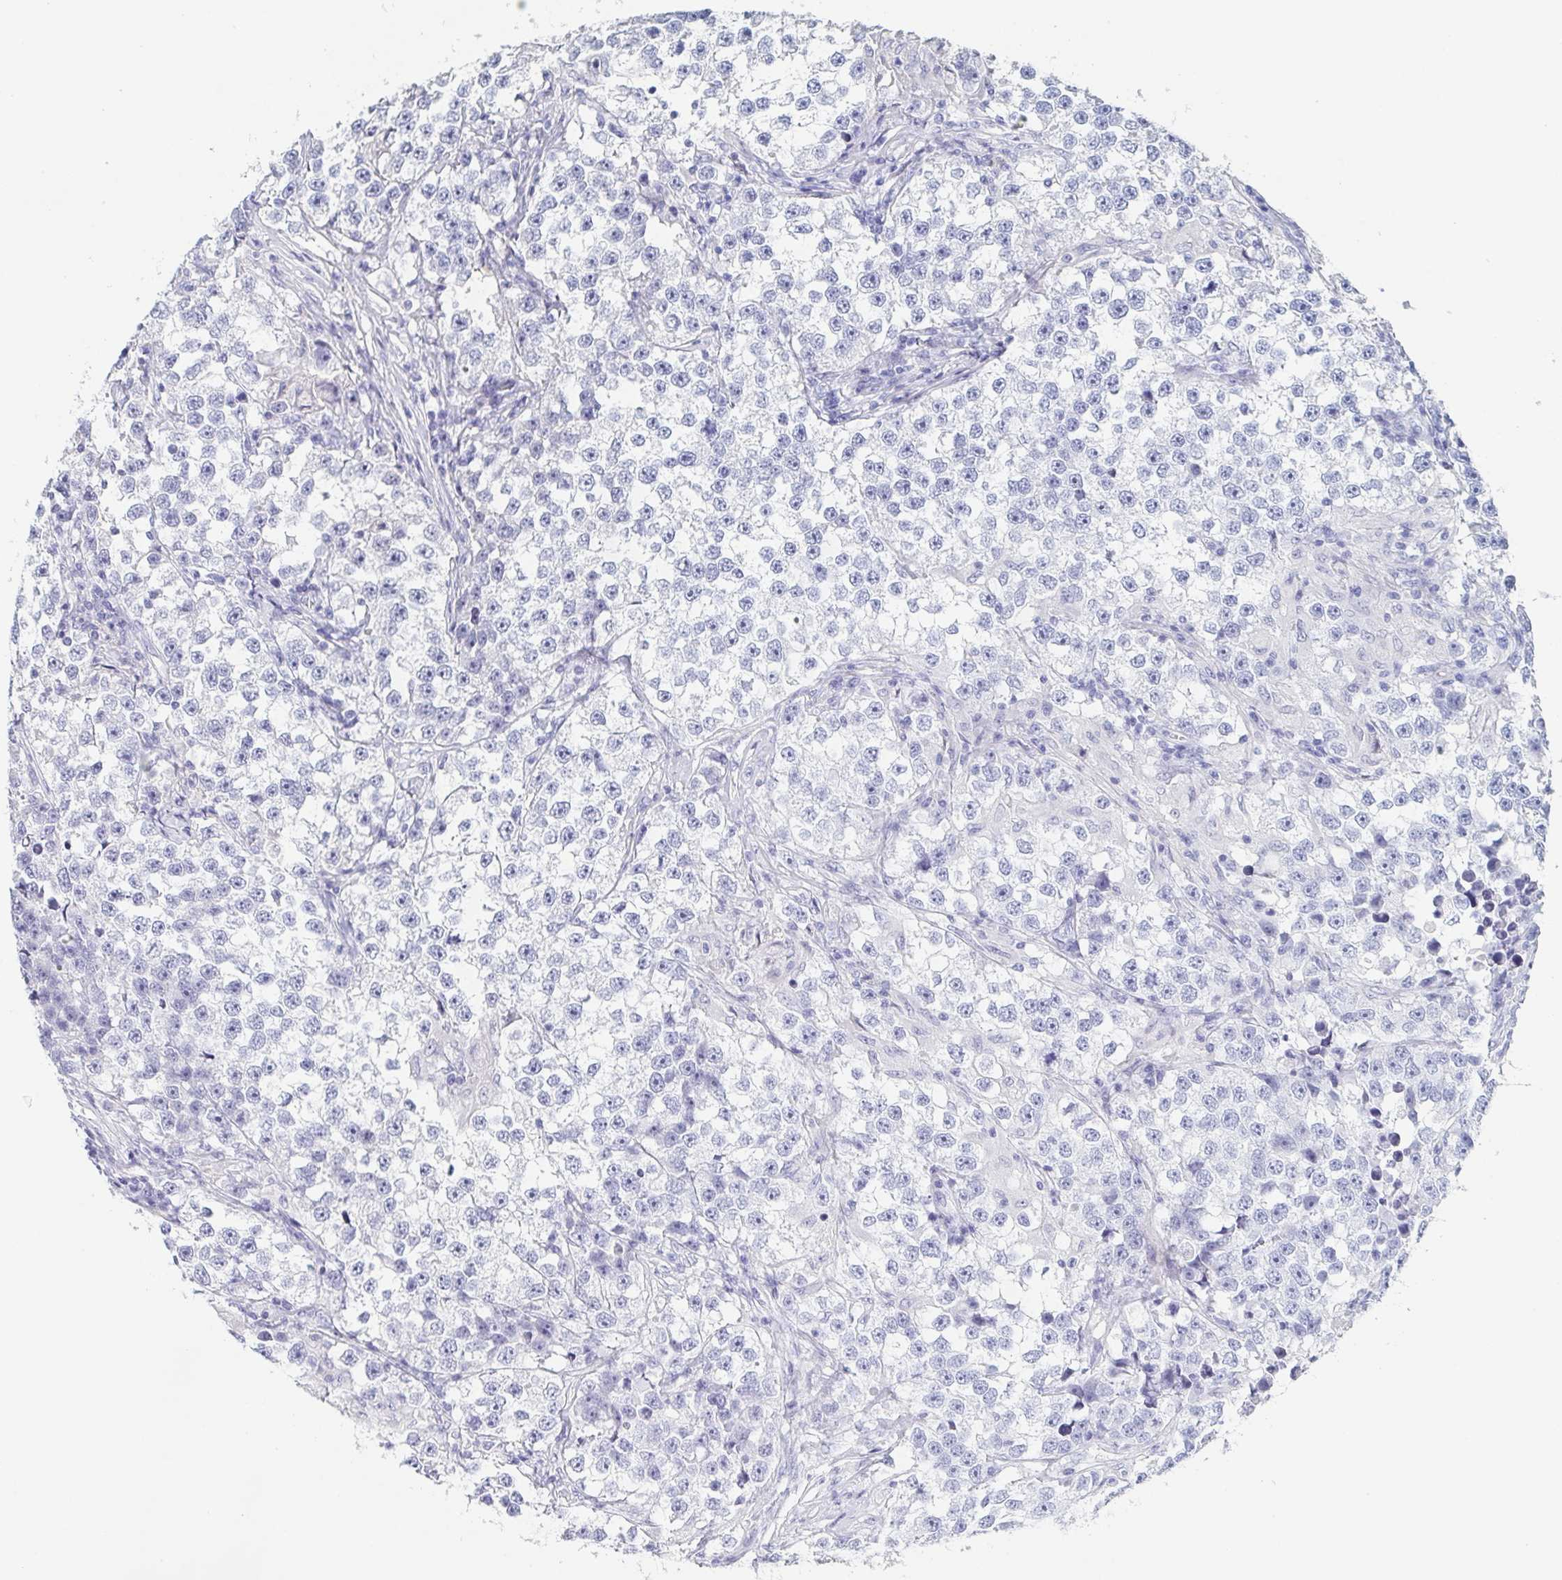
{"staining": {"intensity": "negative", "quantity": "none", "location": "none"}, "tissue": "testis cancer", "cell_type": "Tumor cells", "image_type": "cancer", "snomed": [{"axis": "morphology", "description": "Seminoma, NOS"}, {"axis": "topography", "description": "Testis"}], "caption": "High magnification brightfield microscopy of seminoma (testis) stained with DAB (3,3'-diaminobenzidine) (brown) and counterstained with hematoxylin (blue): tumor cells show no significant positivity.", "gene": "ITLN1", "patient": {"sex": "male", "age": 46}}